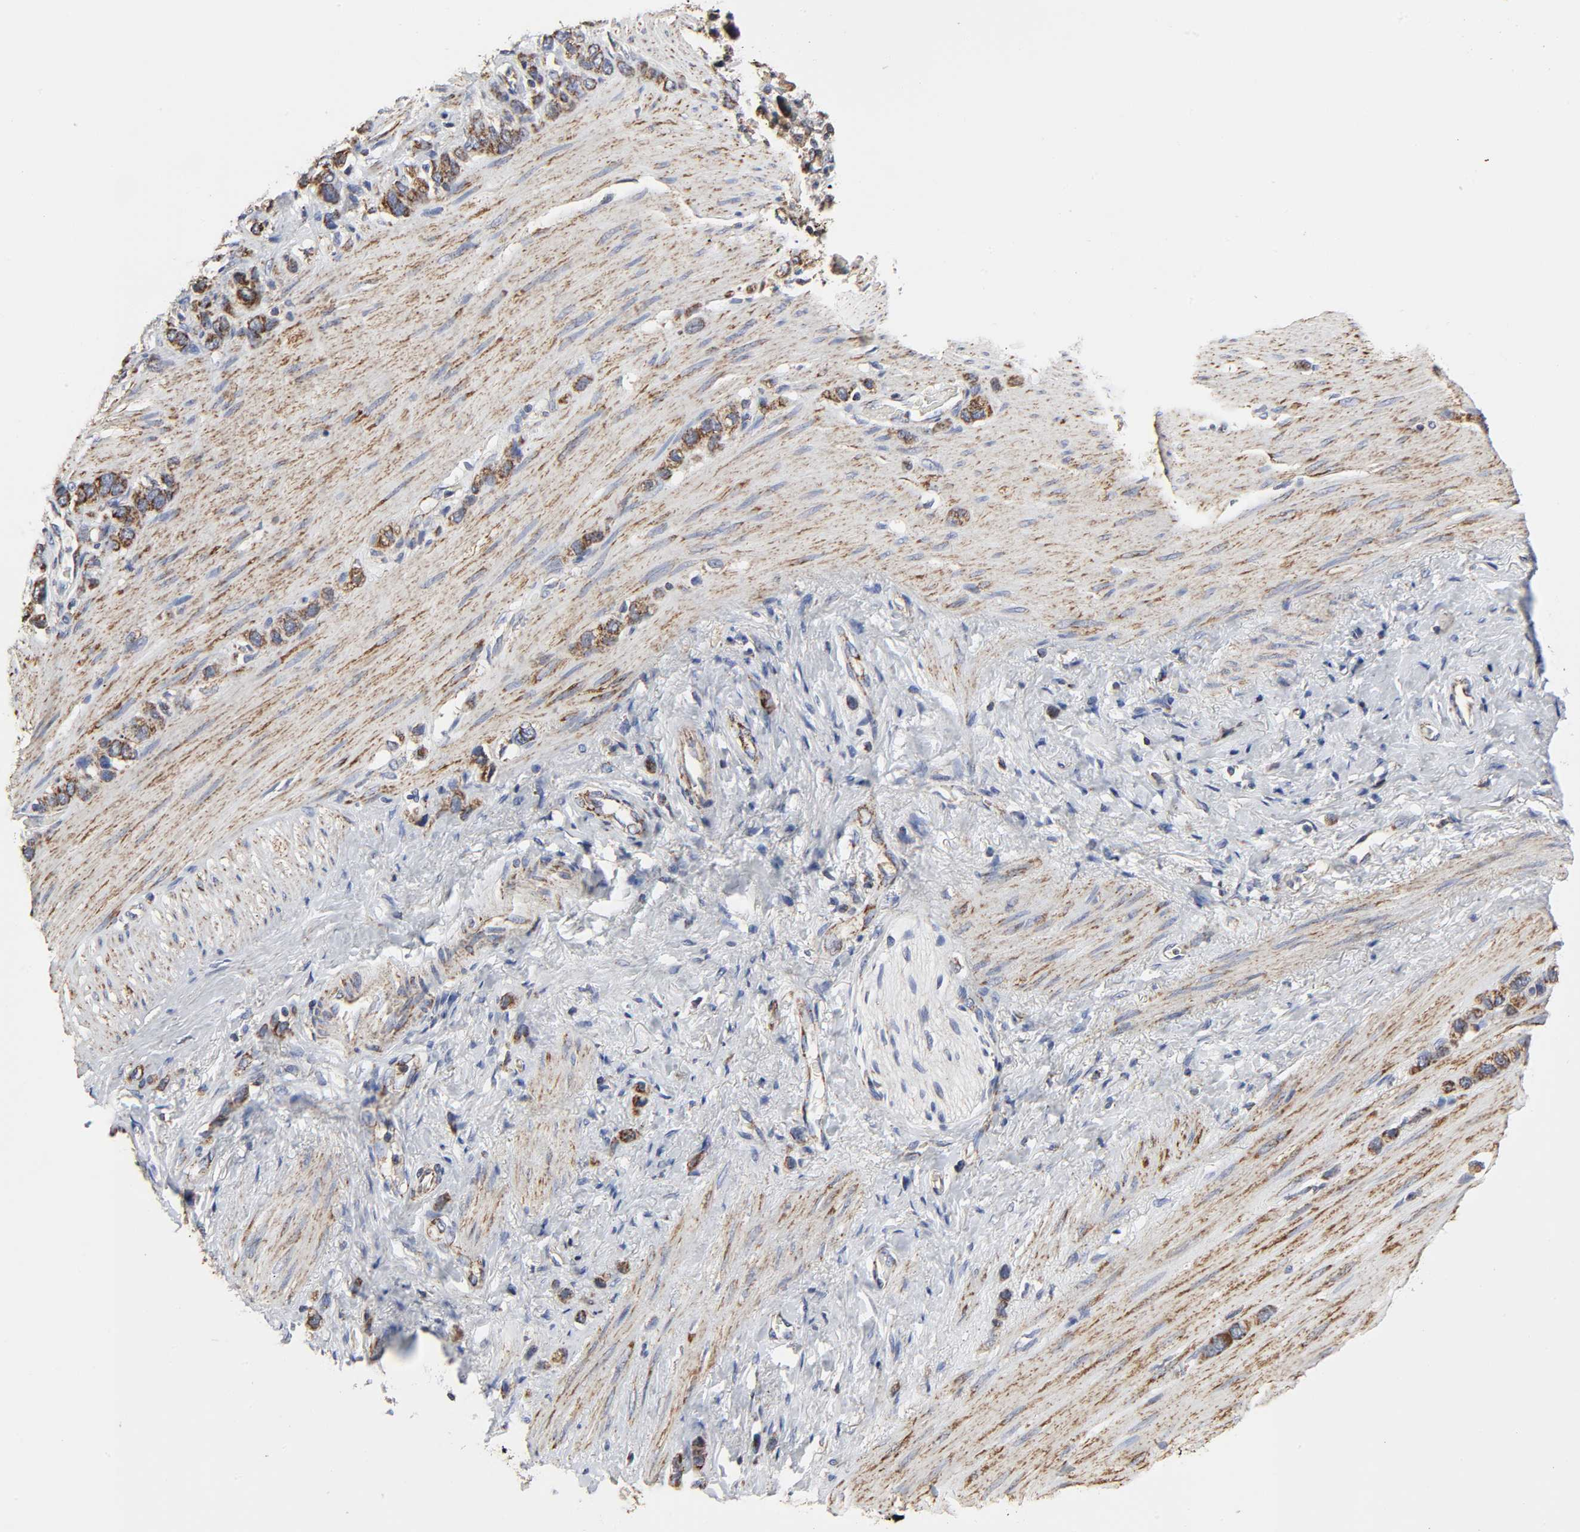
{"staining": {"intensity": "strong", "quantity": ">75%", "location": "cytoplasmic/membranous"}, "tissue": "stomach cancer", "cell_type": "Tumor cells", "image_type": "cancer", "snomed": [{"axis": "morphology", "description": "Normal tissue, NOS"}, {"axis": "morphology", "description": "Adenocarcinoma, NOS"}, {"axis": "morphology", "description": "Adenocarcinoma, High grade"}, {"axis": "topography", "description": "Stomach, upper"}, {"axis": "topography", "description": "Stomach"}], "caption": "Protein positivity by immunohistochemistry (IHC) displays strong cytoplasmic/membranous expression in about >75% of tumor cells in stomach cancer.", "gene": "COX6B1", "patient": {"sex": "female", "age": 65}}